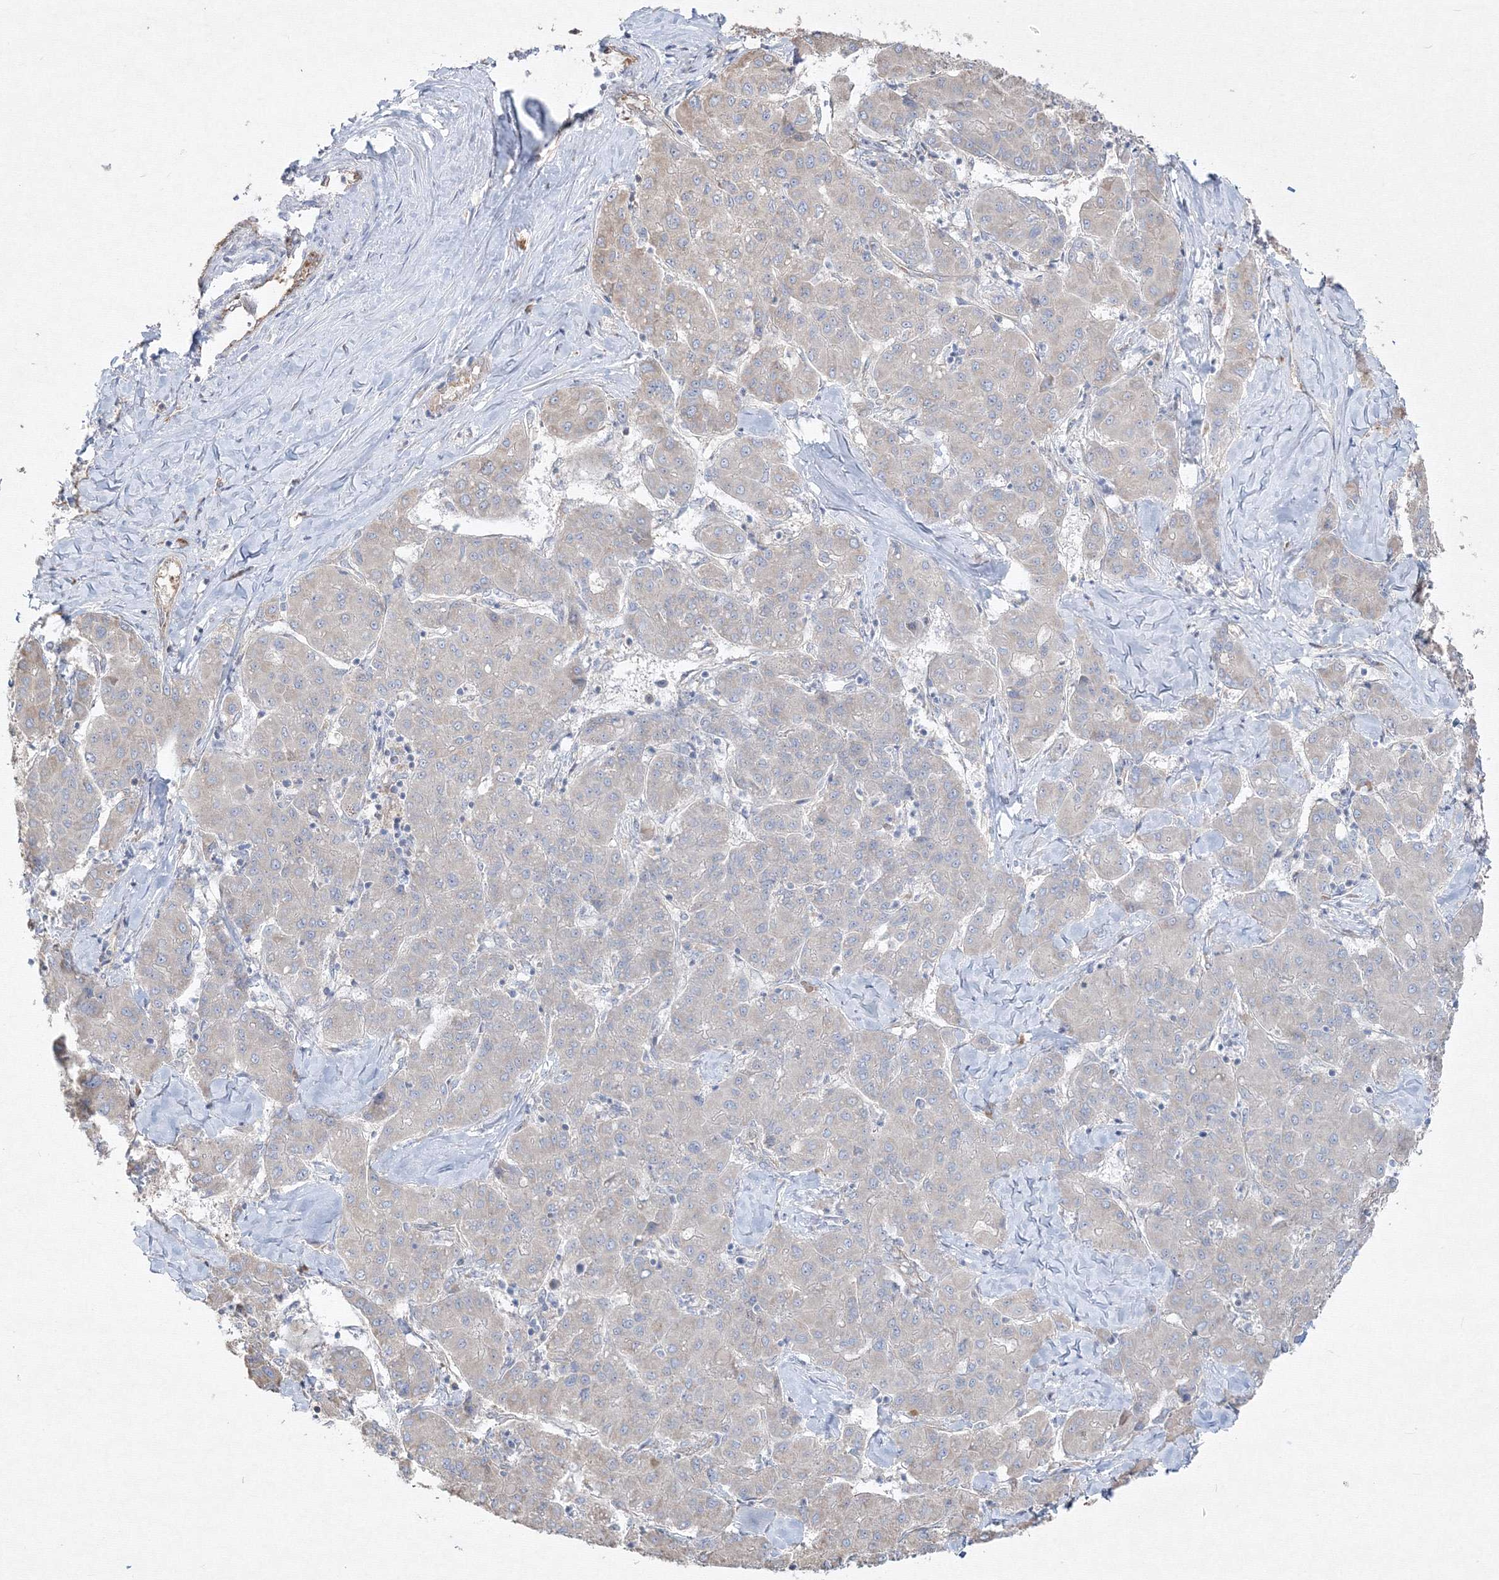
{"staining": {"intensity": "negative", "quantity": "none", "location": "none"}, "tissue": "liver cancer", "cell_type": "Tumor cells", "image_type": "cancer", "snomed": [{"axis": "morphology", "description": "Carcinoma, Hepatocellular, NOS"}, {"axis": "topography", "description": "Liver"}], "caption": "An immunohistochemistry (IHC) photomicrograph of liver cancer (hepatocellular carcinoma) is shown. There is no staining in tumor cells of liver cancer (hepatocellular carcinoma).", "gene": "FBXL8", "patient": {"sex": "male", "age": 65}}